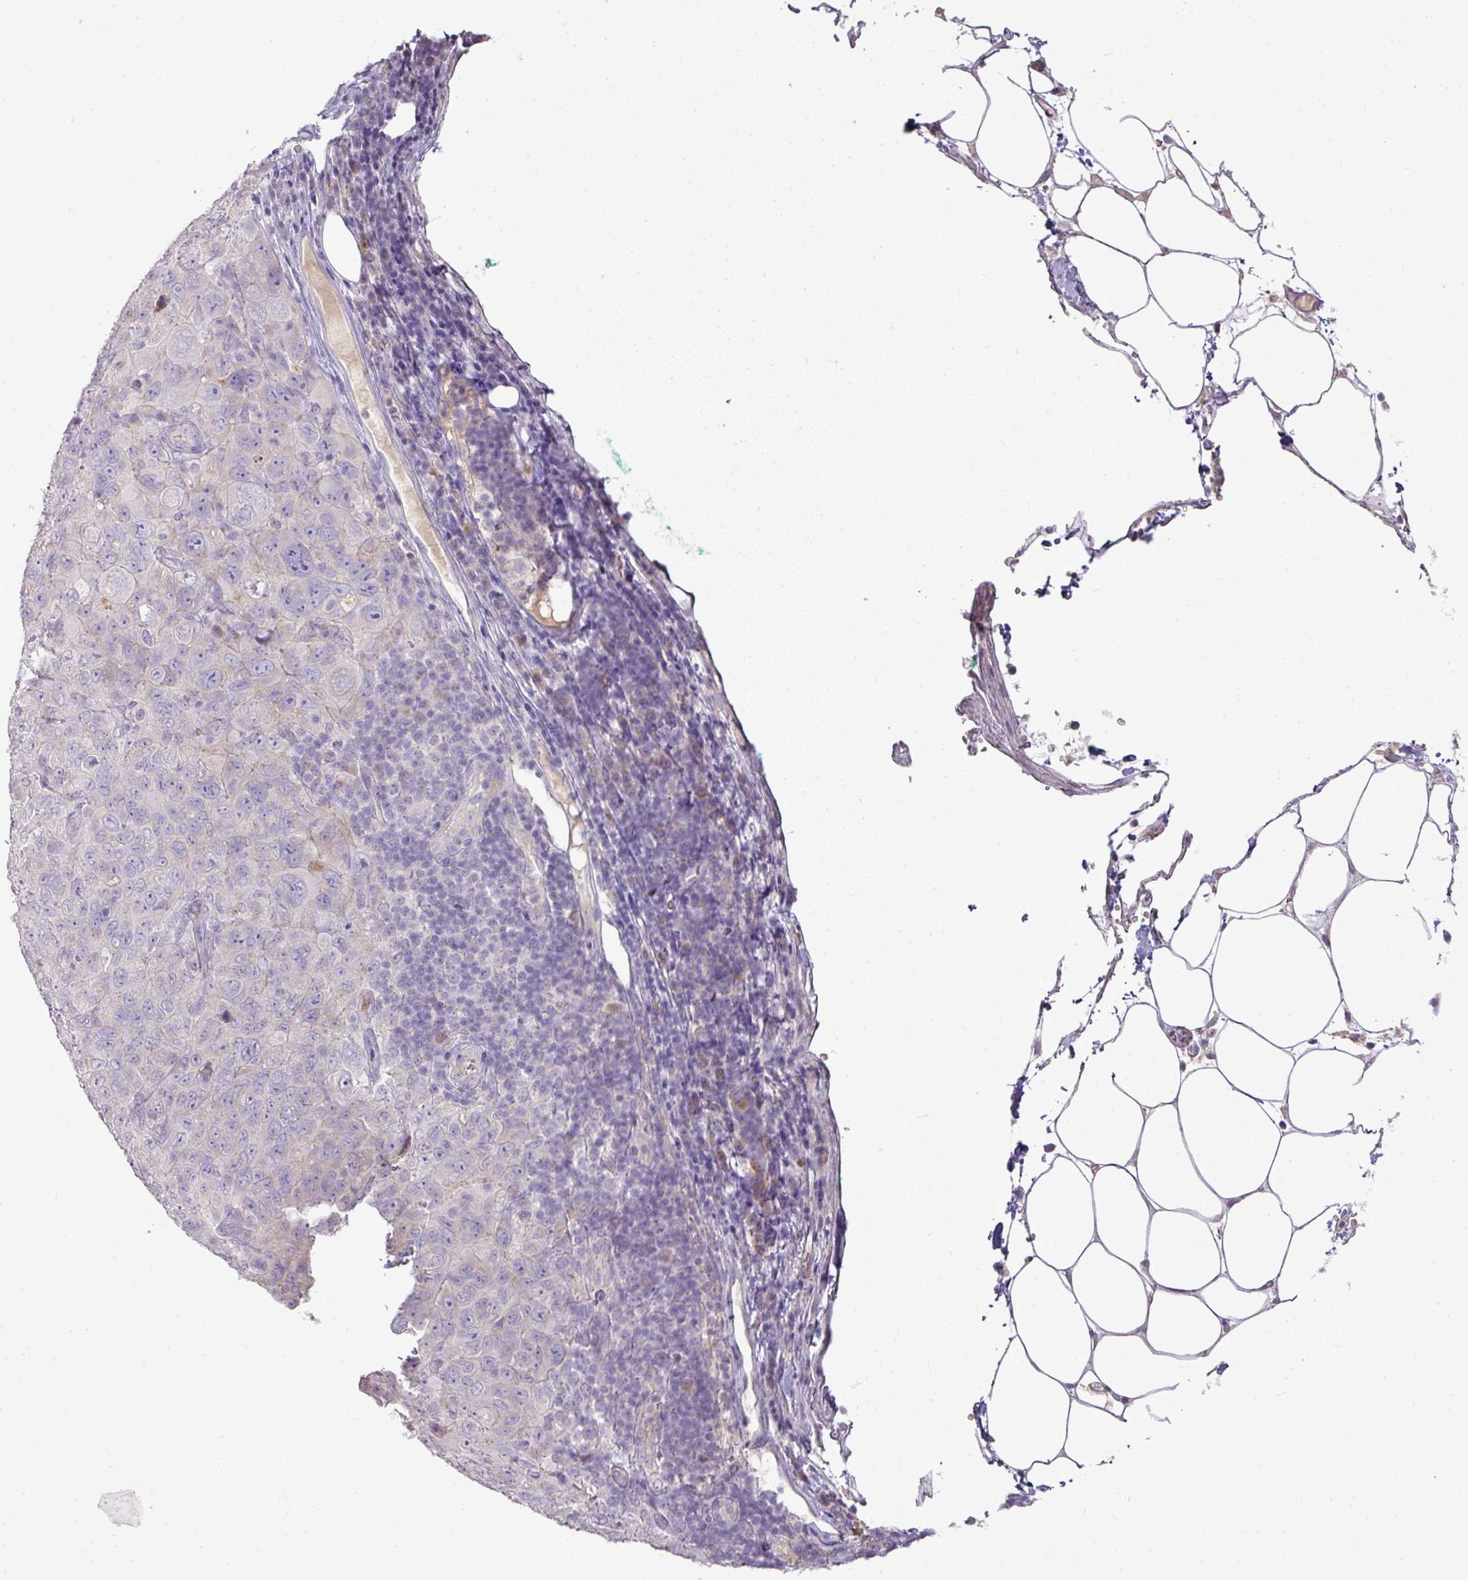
{"staining": {"intensity": "negative", "quantity": "none", "location": "none"}, "tissue": "pancreatic cancer", "cell_type": "Tumor cells", "image_type": "cancer", "snomed": [{"axis": "morphology", "description": "Adenocarcinoma, NOS"}, {"axis": "topography", "description": "Pancreas"}], "caption": "Protein analysis of pancreatic cancer demonstrates no significant expression in tumor cells.", "gene": "BRINP2", "patient": {"sex": "male", "age": 68}}